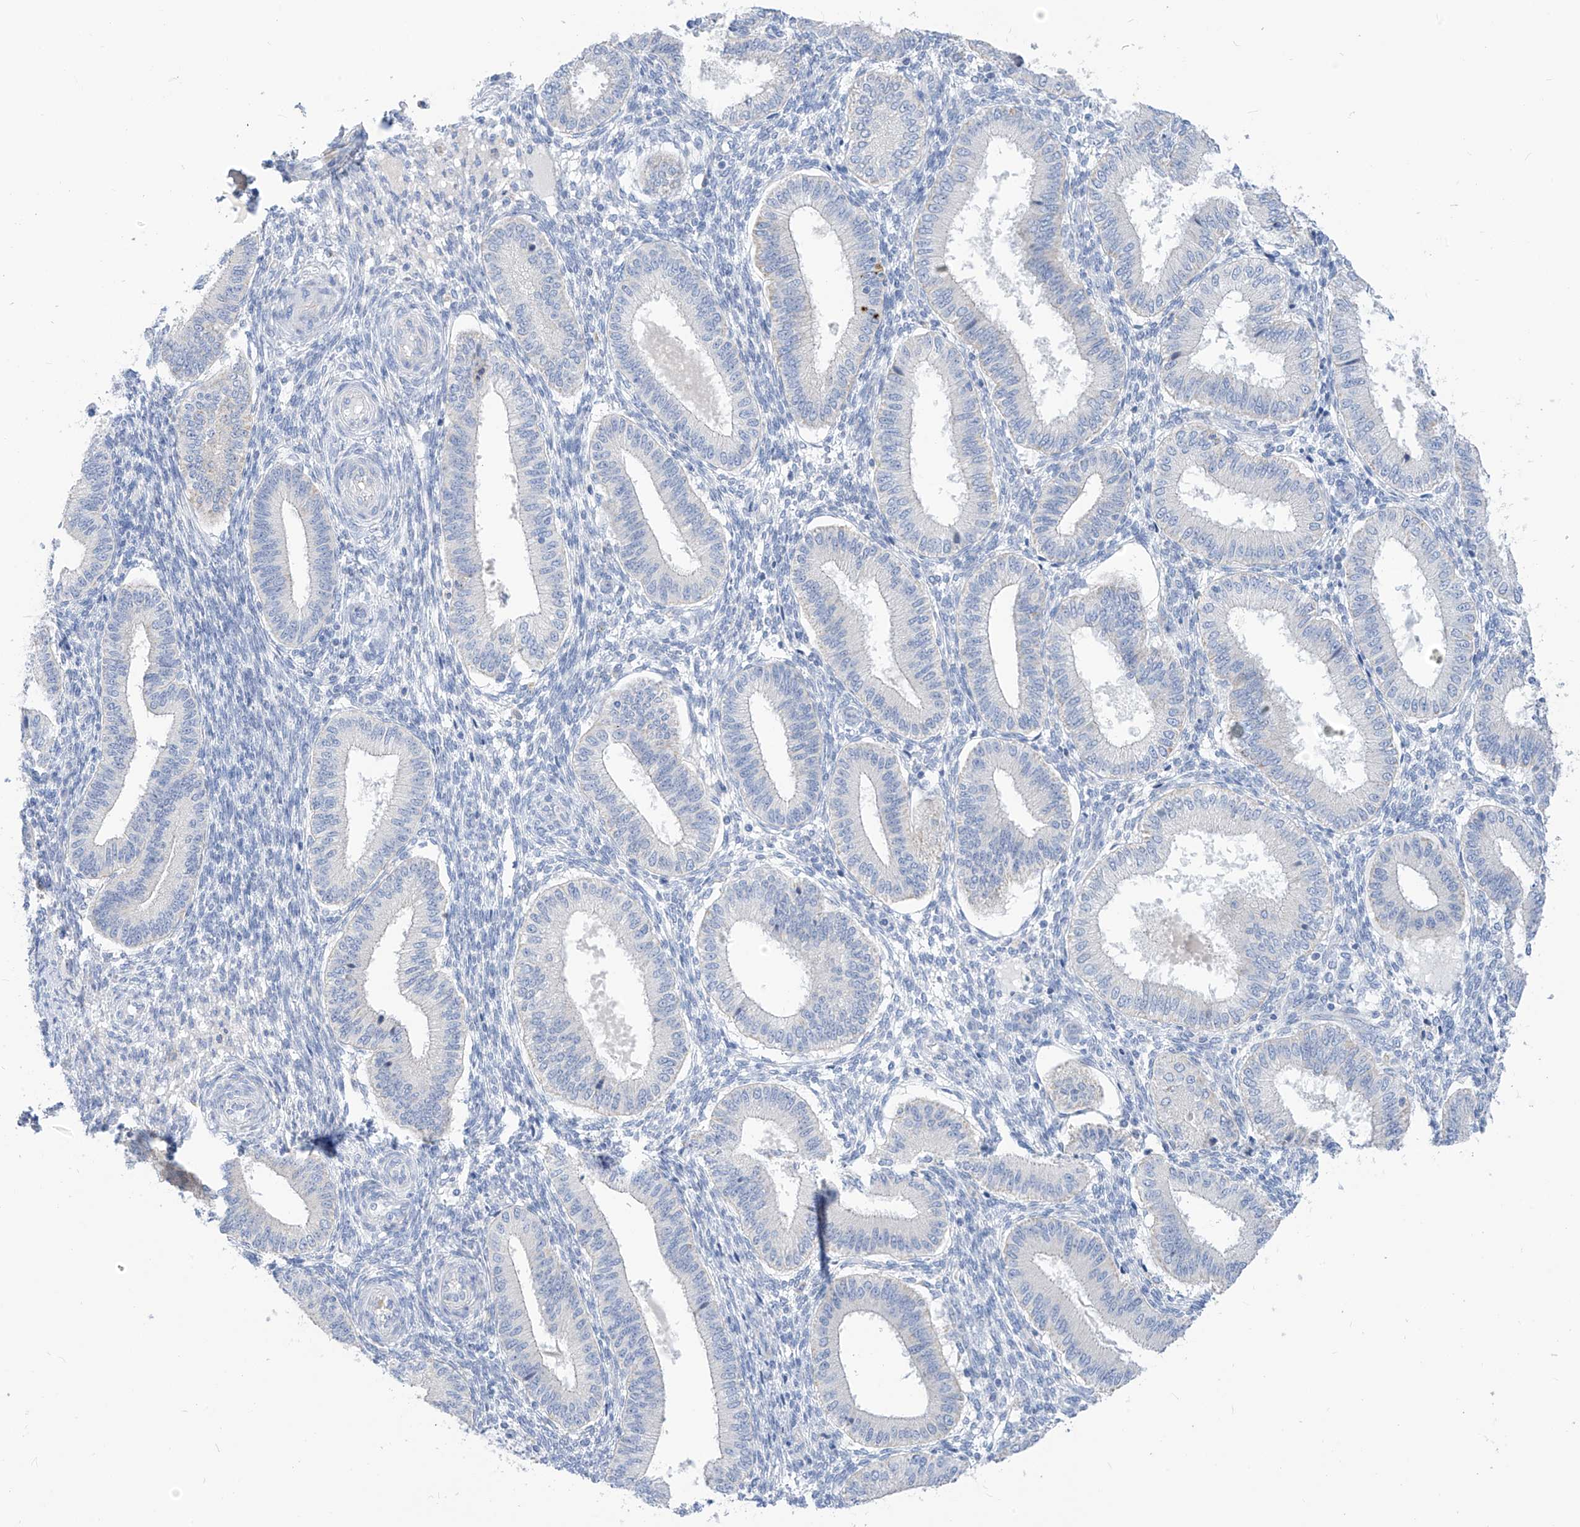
{"staining": {"intensity": "negative", "quantity": "none", "location": "none"}, "tissue": "endometrium", "cell_type": "Cells in endometrial stroma", "image_type": "normal", "snomed": [{"axis": "morphology", "description": "Normal tissue, NOS"}, {"axis": "topography", "description": "Endometrium"}], "caption": "IHC photomicrograph of unremarkable human endometrium stained for a protein (brown), which shows no expression in cells in endometrial stroma.", "gene": "ZNF404", "patient": {"sex": "female", "age": 39}}